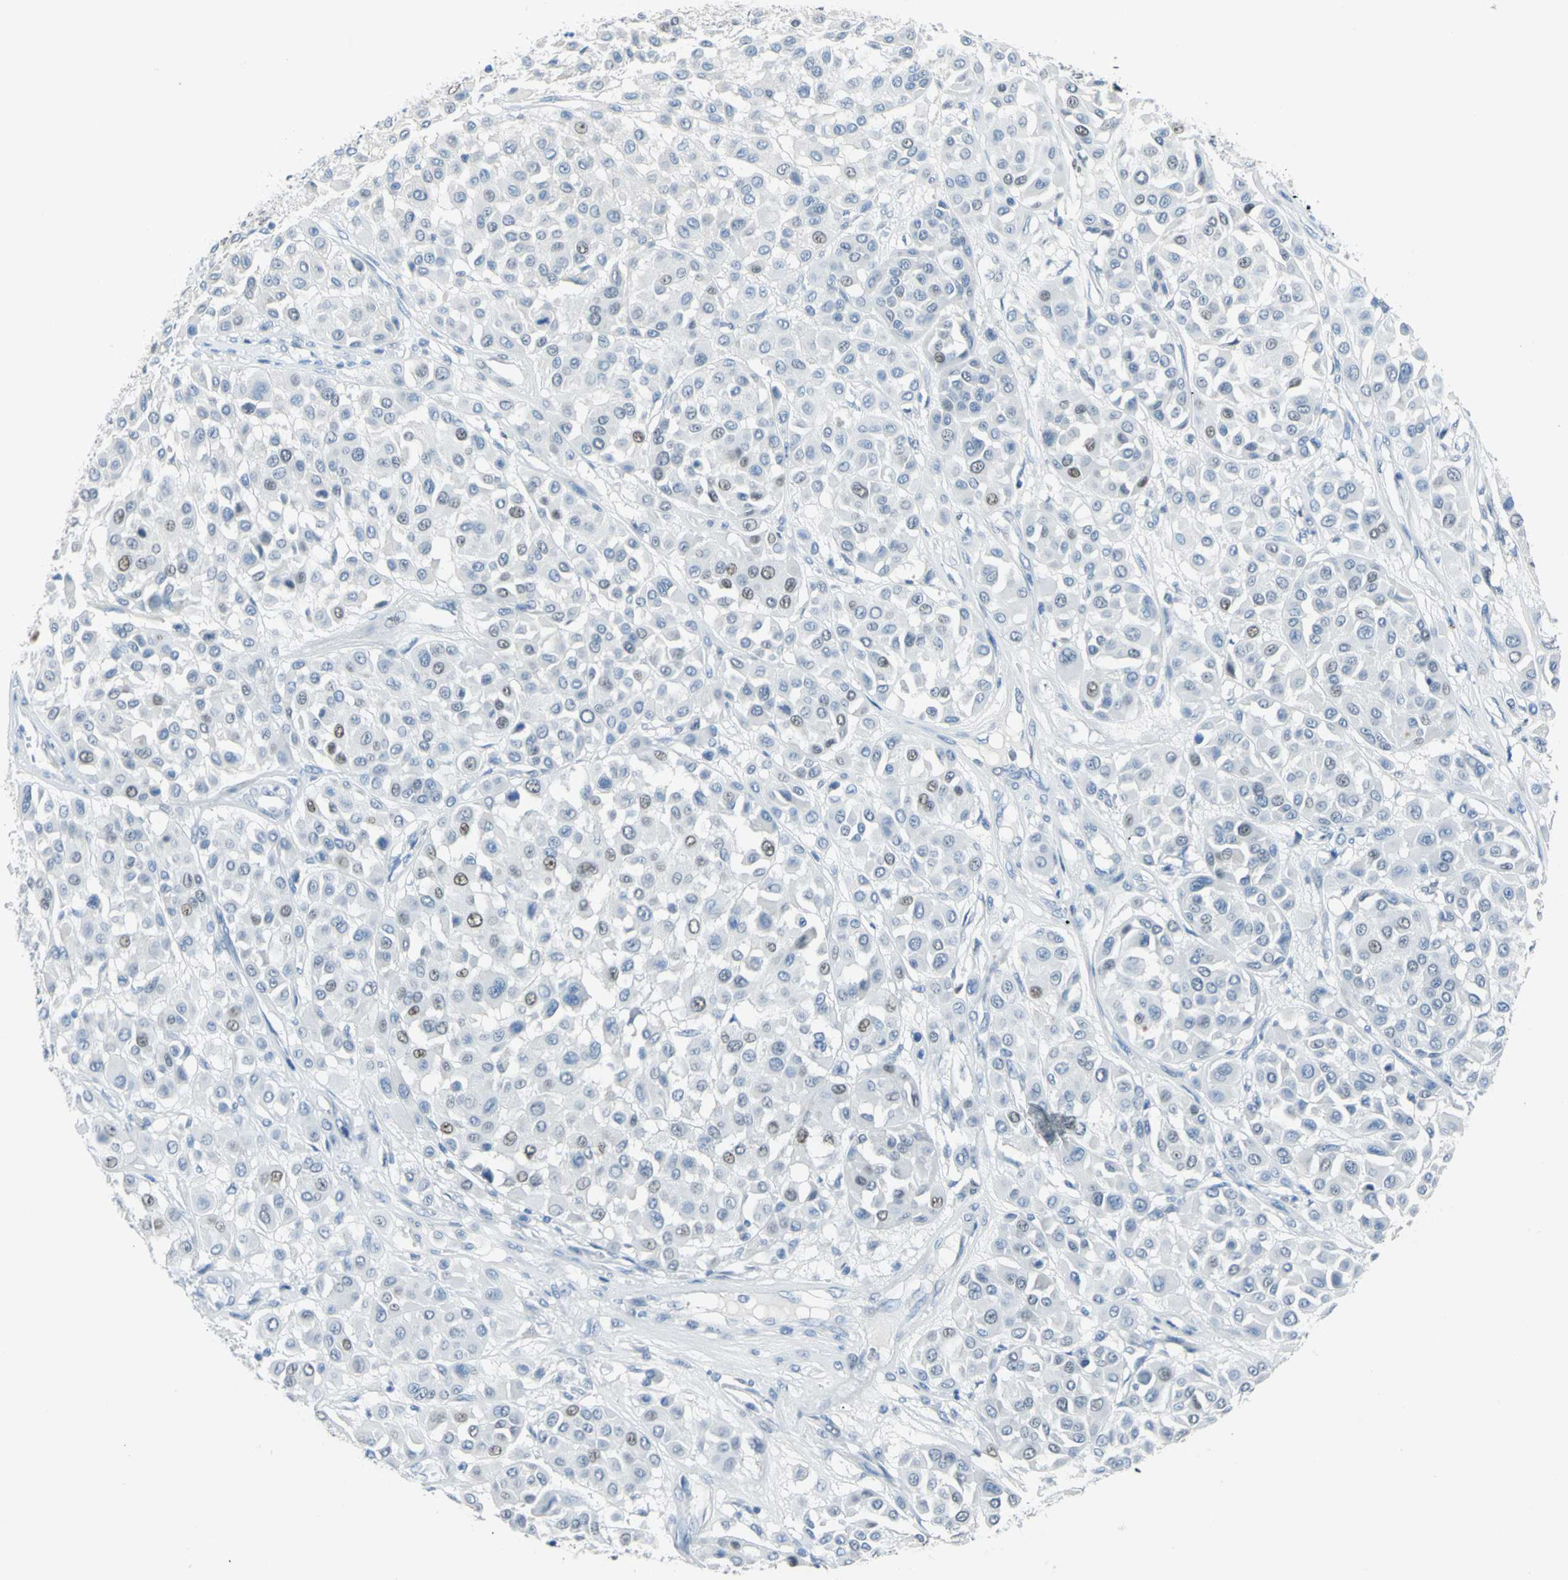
{"staining": {"intensity": "moderate", "quantity": "<25%", "location": "nuclear"}, "tissue": "melanoma", "cell_type": "Tumor cells", "image_type": "cancer", "snomed": [{"axis": "morphology", "description": "Malignant melanoma, Metastatic site"}, {"axis": "topography", "description": "Soft tissue"}], "caption": "High-magnification brightfield microscopy of melanoma stained with DAB (brown) and counterstained with hematoxylin (blue). tumor cells exhibit moderate nuclear staining is appreciated in about<25% of cells. (DAB (3,3'-diaminobenzidine) IHC, brown staining for protein, blue staining for nuclei).", "gene": "MCM3", "patient": {"sex": "male", "age": 41}}